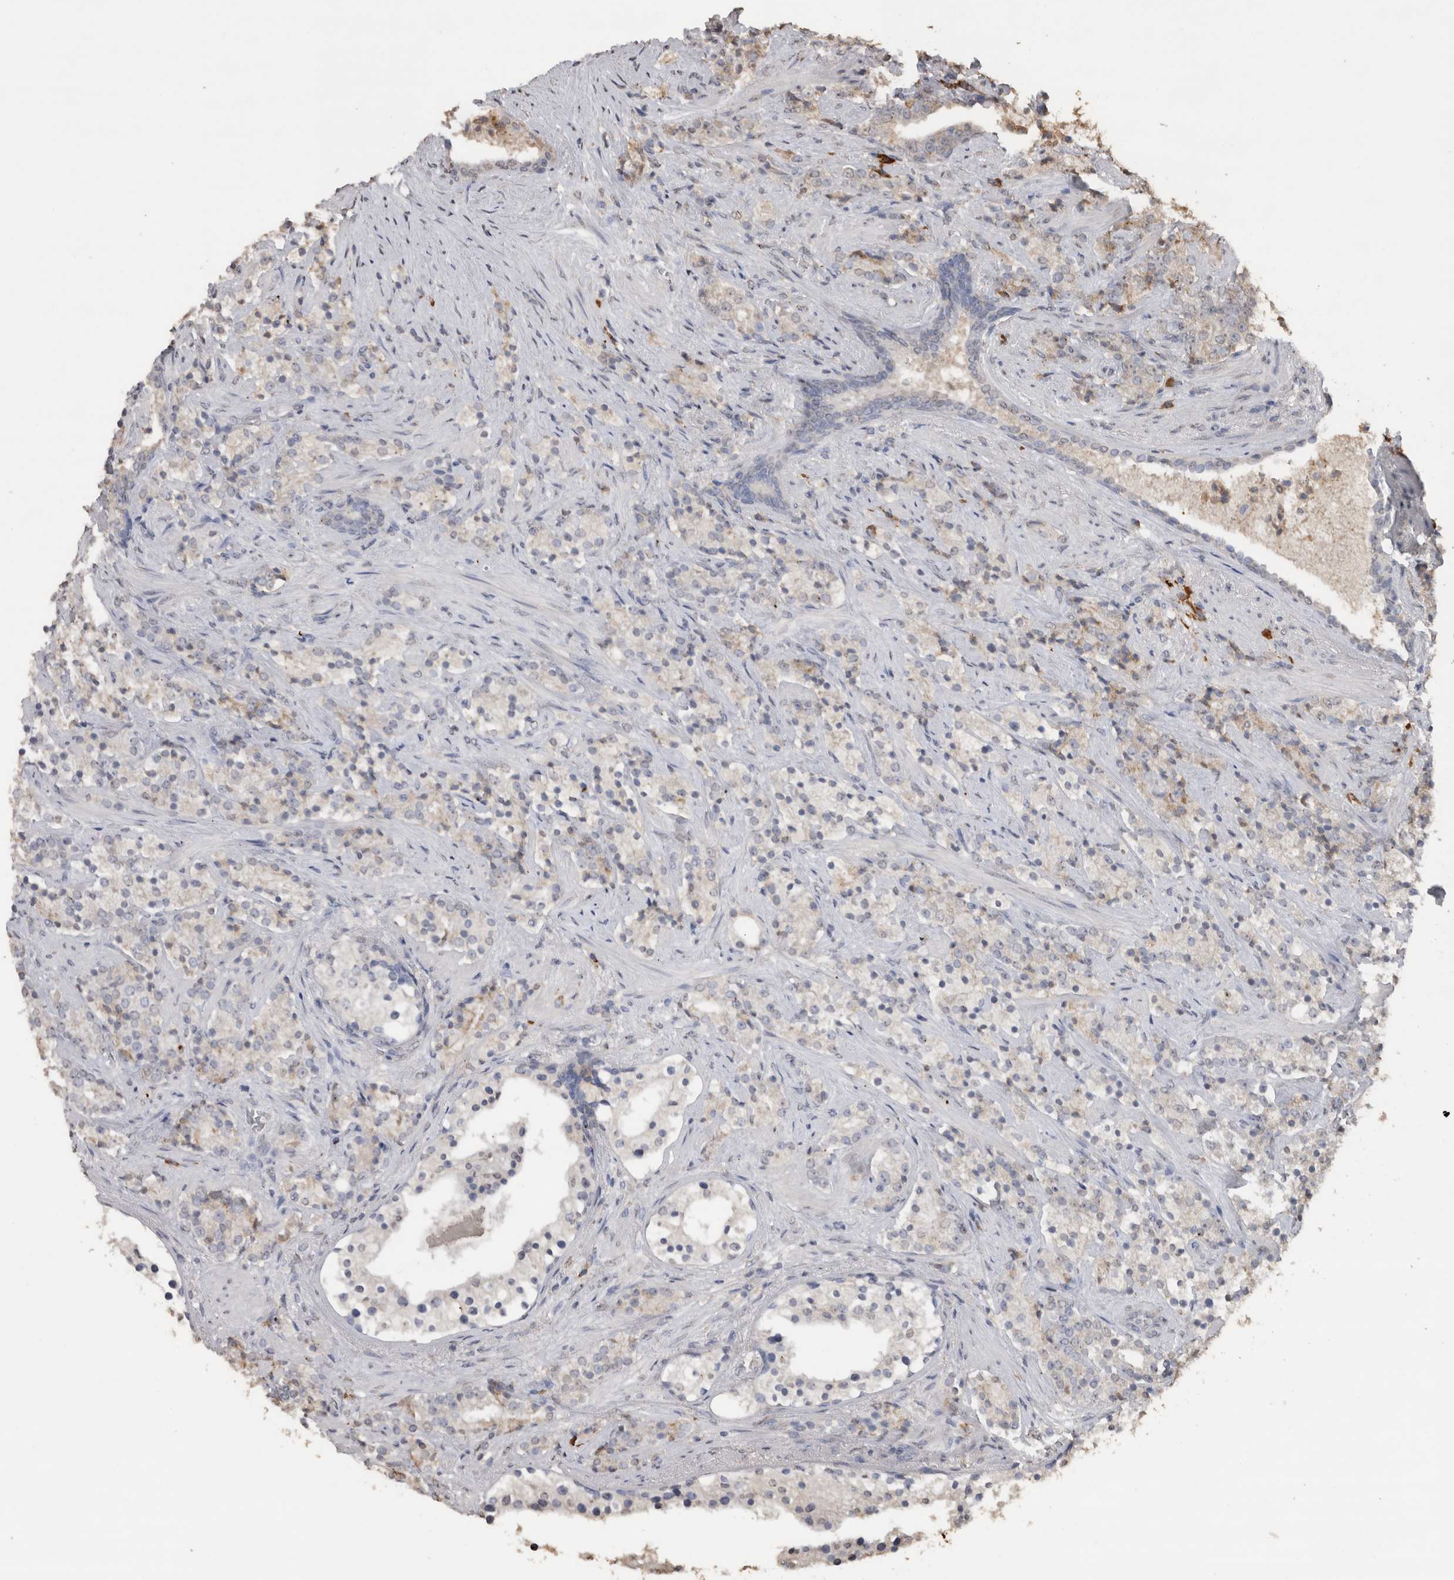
{"staining": {"intensity": "negative", "quantity": "none", "location": "none"}, "tissue": "prostate cancer", "cell_type": "Tumor cells", "image_type": "cancer", "snomed": [{"axis": "morphology", "description": "Adenocarcinoma, High grade"}, {"axis": "topography", "description": "Prostate"}], "caption": "The photomicrograph displays no significant positivity in tumor cells of prostate cancer (adenocarcinoma (high-grade)).", "gene": "CRELD2", "patient": {"sex": "male", "age": 71}}